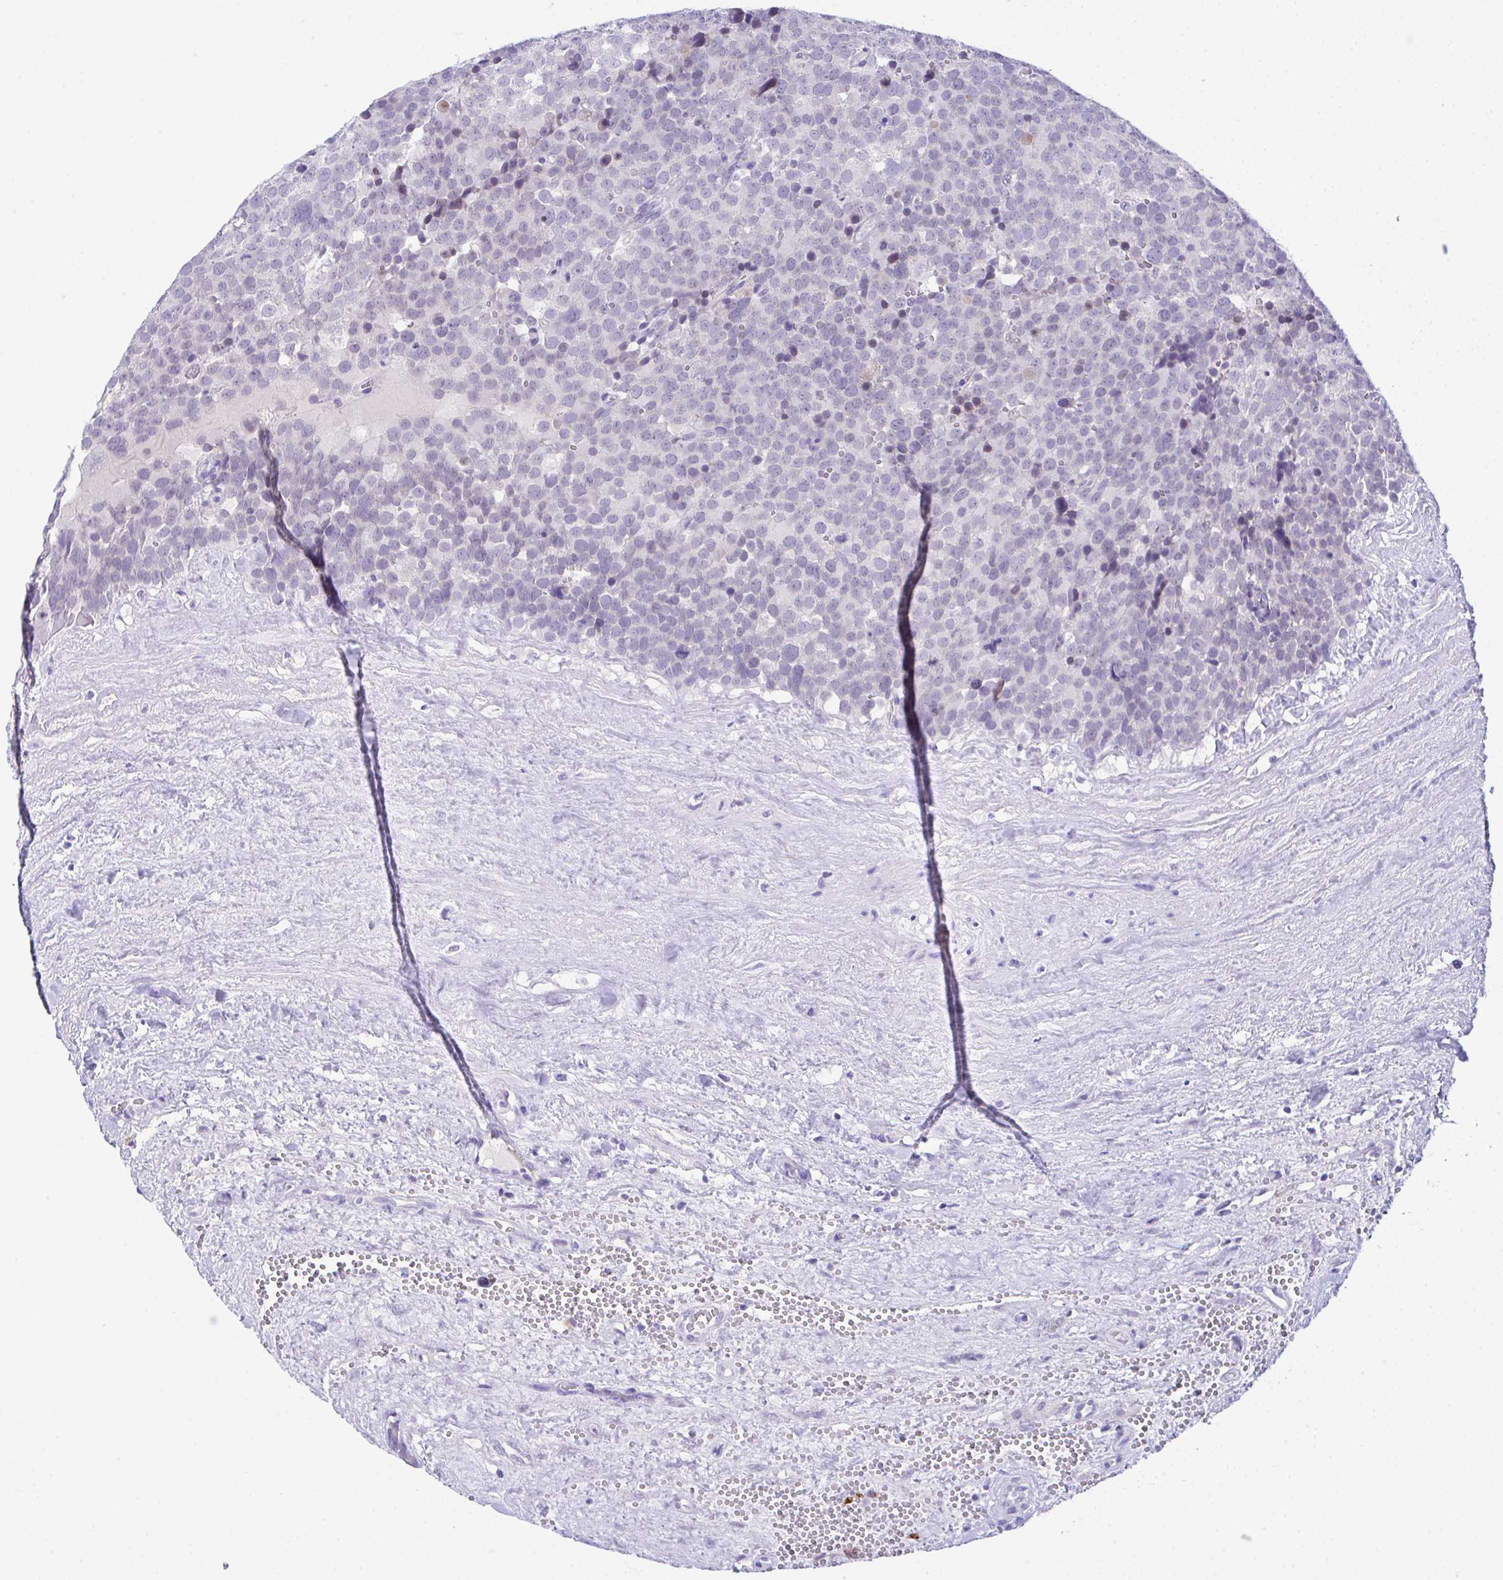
{"staining": {"intensity": "negative", "quantity": "none", "location": "none"}, "tissue": "testis cancer", "cell_type": "Tumor cells", "image_type": "cancer", "snomed": [{"axis": "morphology", "description": "Seminoma, NOS"}, {"axis": "topography", "description": "Testis"}], "caption": "Tumor cells show no significant positivity in testis cancer.", "gene": "HOXB4", "patient": {"sex": "male", "age": 71}}